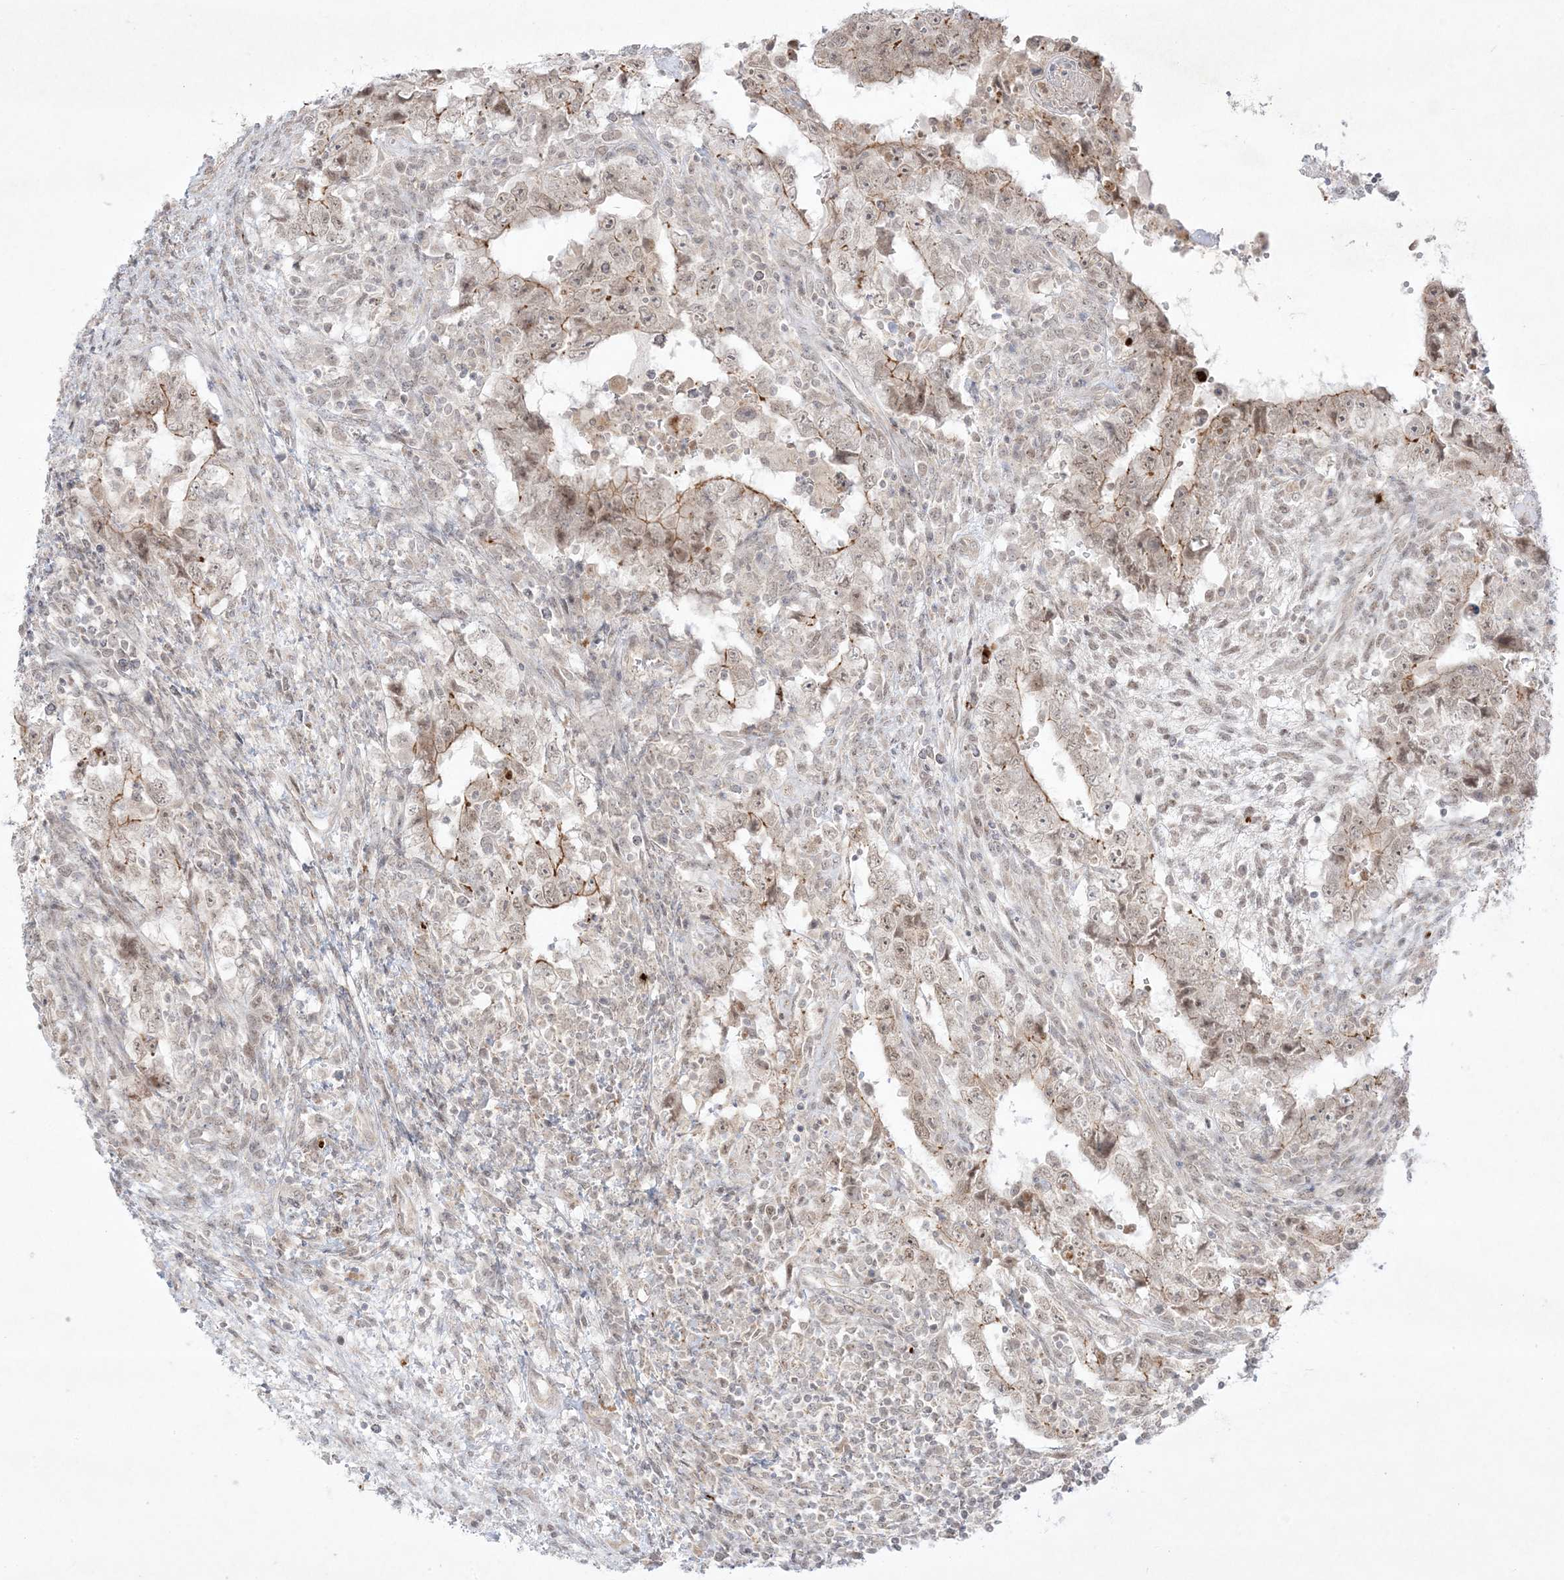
{"staining": {"intensity": "moderate", "quantity": "25%-75%", "location": "cytoplasmic/membranous"}, "tissue": "testis cancer", "cell_type": "Tumor cells", "image_type": "cancer", "snomed": [{"axis": "morphology", "description": "Carcinoma, Embryonal, NOS"}, {"axis": "topography", "description": "Testis"}], "caption": "Human testis cancer stained for a protein (brown) shows moderate cytoplasmic/membranous positive expression in approximately 25%-75% of tumor cells.", "gene": "PTK6", "patient": {"sex": "male", "age": 26}}